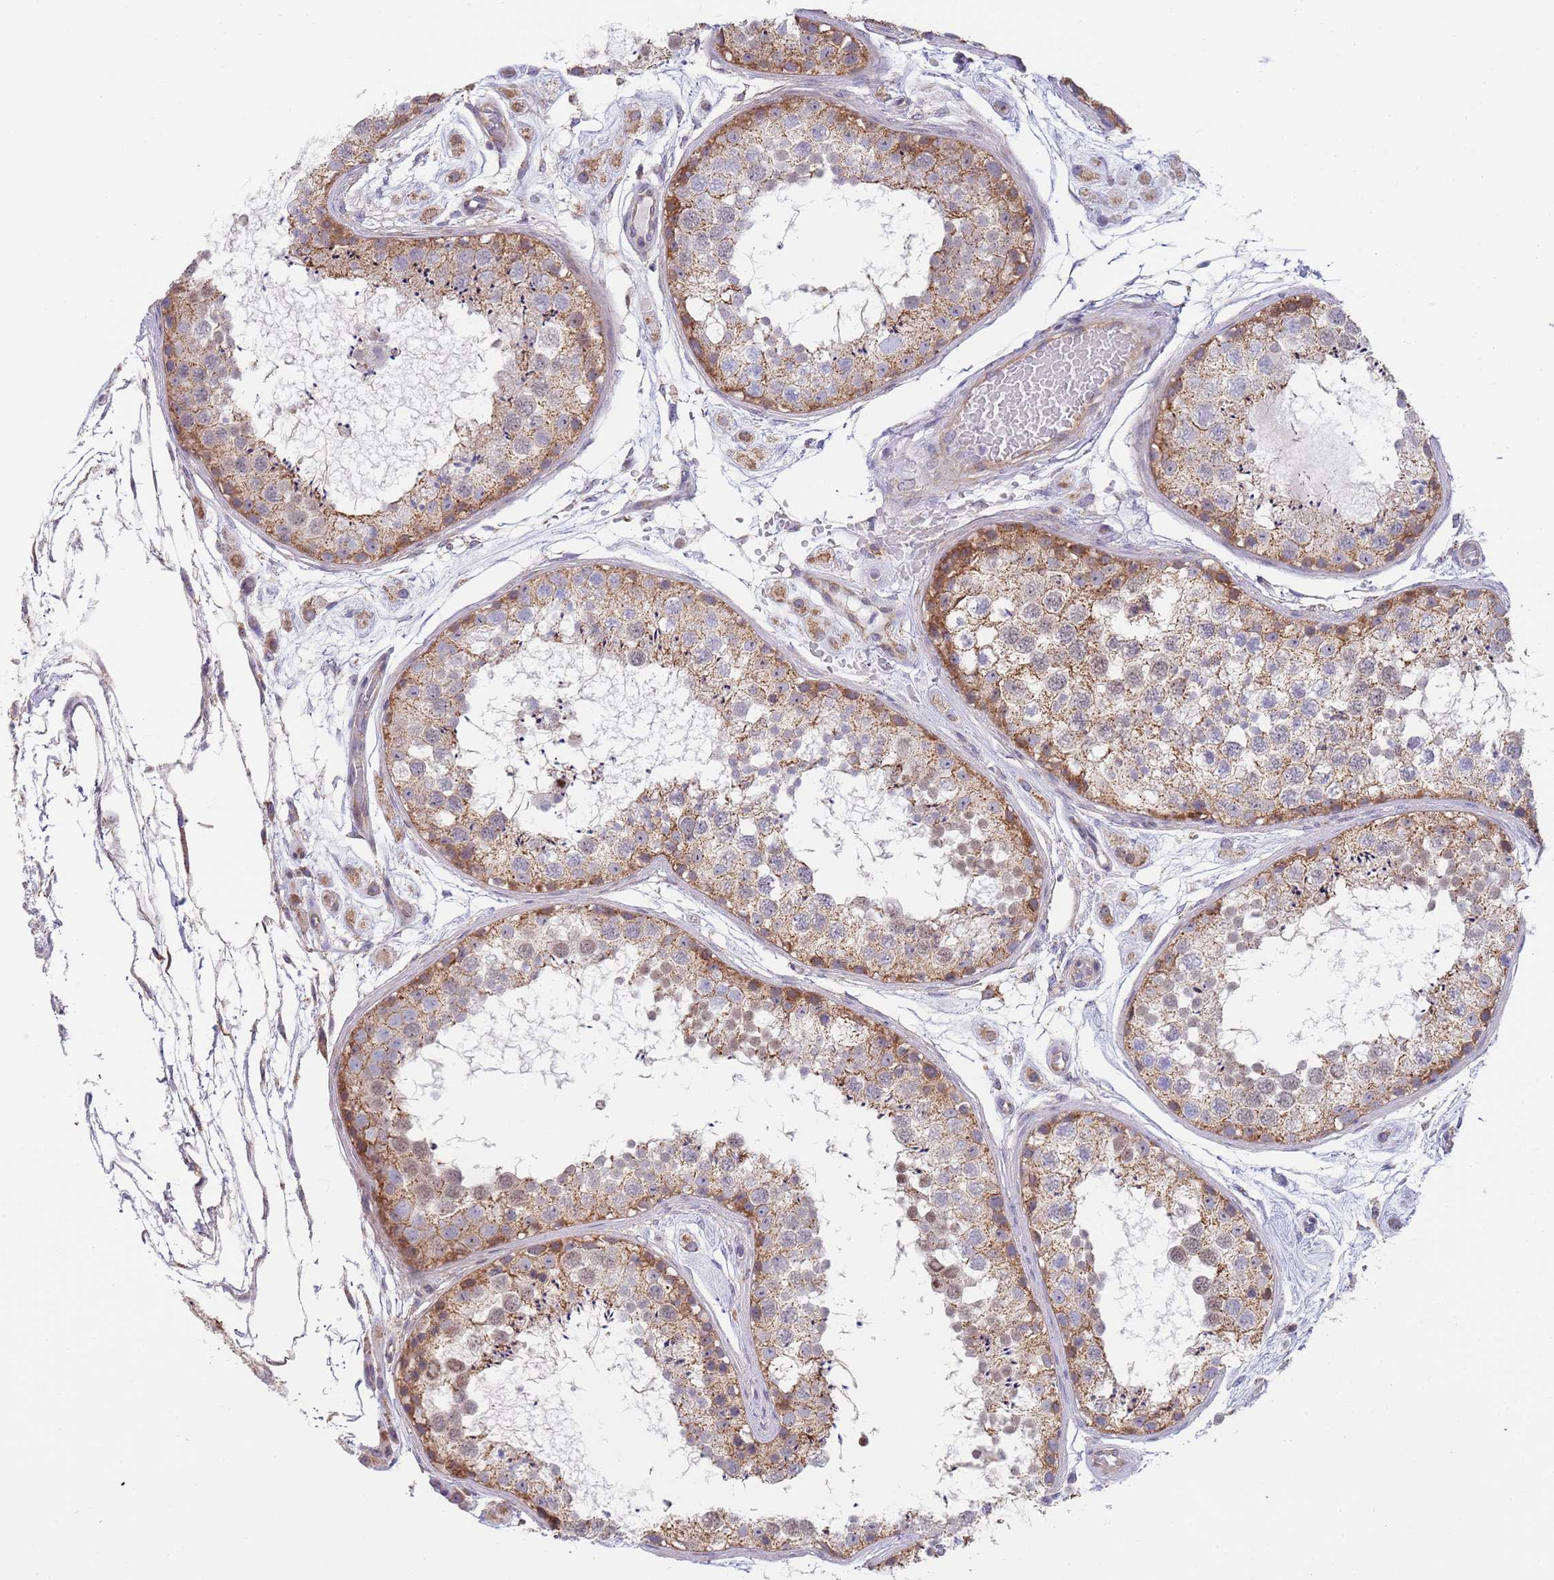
{"staining": {"intensity": "moderate", "quantity": "25%-75%", "location": "cytoplasmic/membranous,nuclear"}, "tissue": "testis", "cell_type": "Cells in seminiferous ducts", "image_type": "normal", "snomed": [{"axis": "morphology", "description": "Normal tissue, NOS"}, {"axis": "topography", "description": "Testis"}], "caption": "This micrograph reveals IHC staining of benign testis, with medium moderate cytoplasmic/membranous,nuclear positivity in about 25%-75% of cells in seminiferous ducts.", "gene": "PWWP3A", "patient": {"sex": "male", "age": 25}}